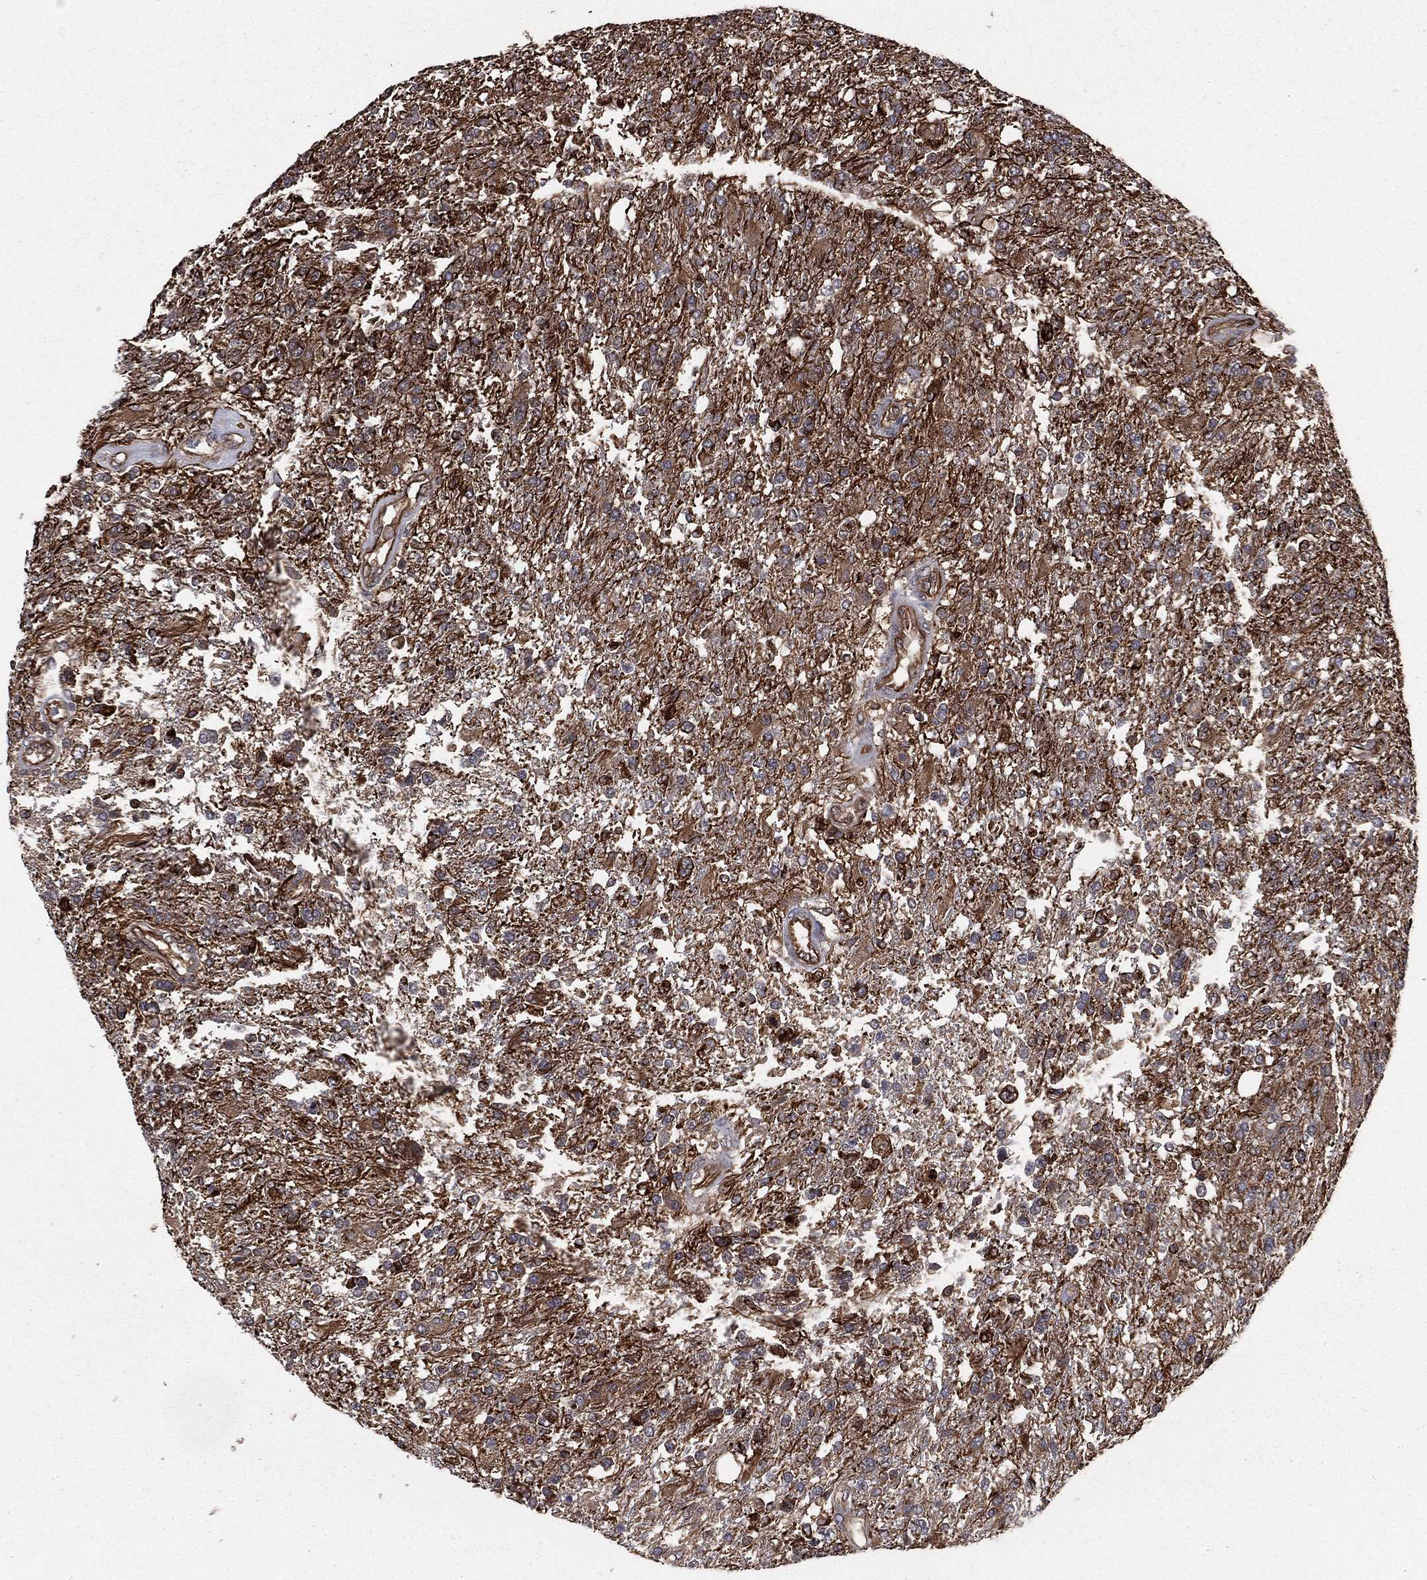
{"staining": {"intensity": "strong", "quantity": "25%-75%", "location": "cytoplasmic/membranous"}, "tissue": "glioma", "cell_type": "Tumor cells", "image_type": "cancer", "snomed": [{"axis": "morphology", "description": "Glioma, malignant, High grade"}, {"axis": "topography", "description": "Brain"}], "caption": "IHC of human glioma demonstrates high levels of strong cytoplasmic/membranous positivity in about 25%-75% of tumor cells.", "gene": "CERT1", "patient": {"sex": "male", "age": 56}}